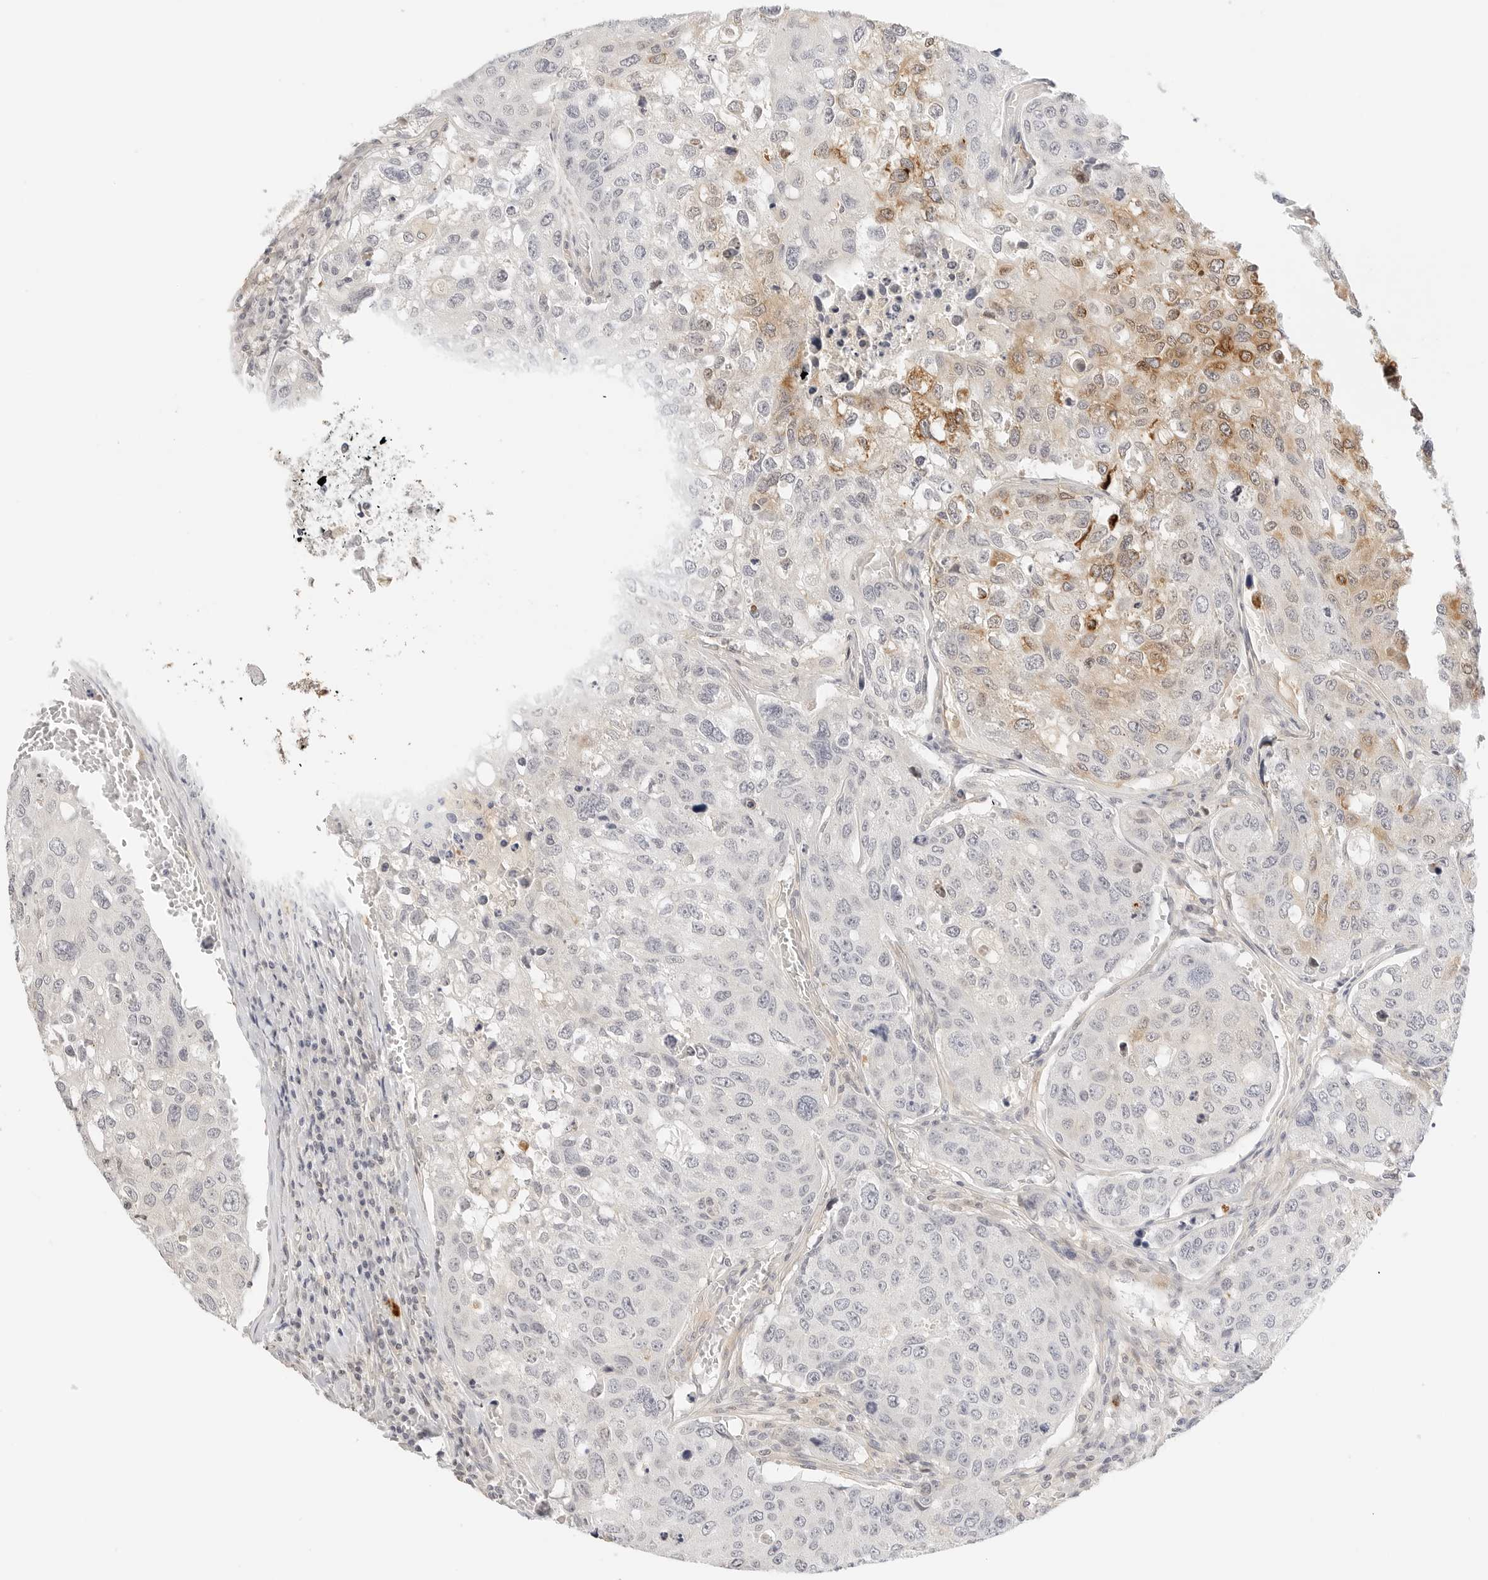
{"staining": {"intensity": "moderate", "quantity": "25%-75%", "location": "cytoplasmic/membranous,nuclear"}, "tissue": "urothelial cancer", "cell_type": "Tumor cells", "image_type": "cancer", "snomed": [{"axis": "morphology", "description": "Urothelial carcinoma, High grade"}, {"axis": "topography", "description": "Lymph node"}, {"axis": "topography", "description": "Urinary bladder"}], "caption": "Urothelial cancer tissue reveals moderate cytoplasmic/membranous and nuclear positivity in about 25%-75% of tumor cells", "gene": "TEKT2", "patient": {"sex": "male", "age": 51}}